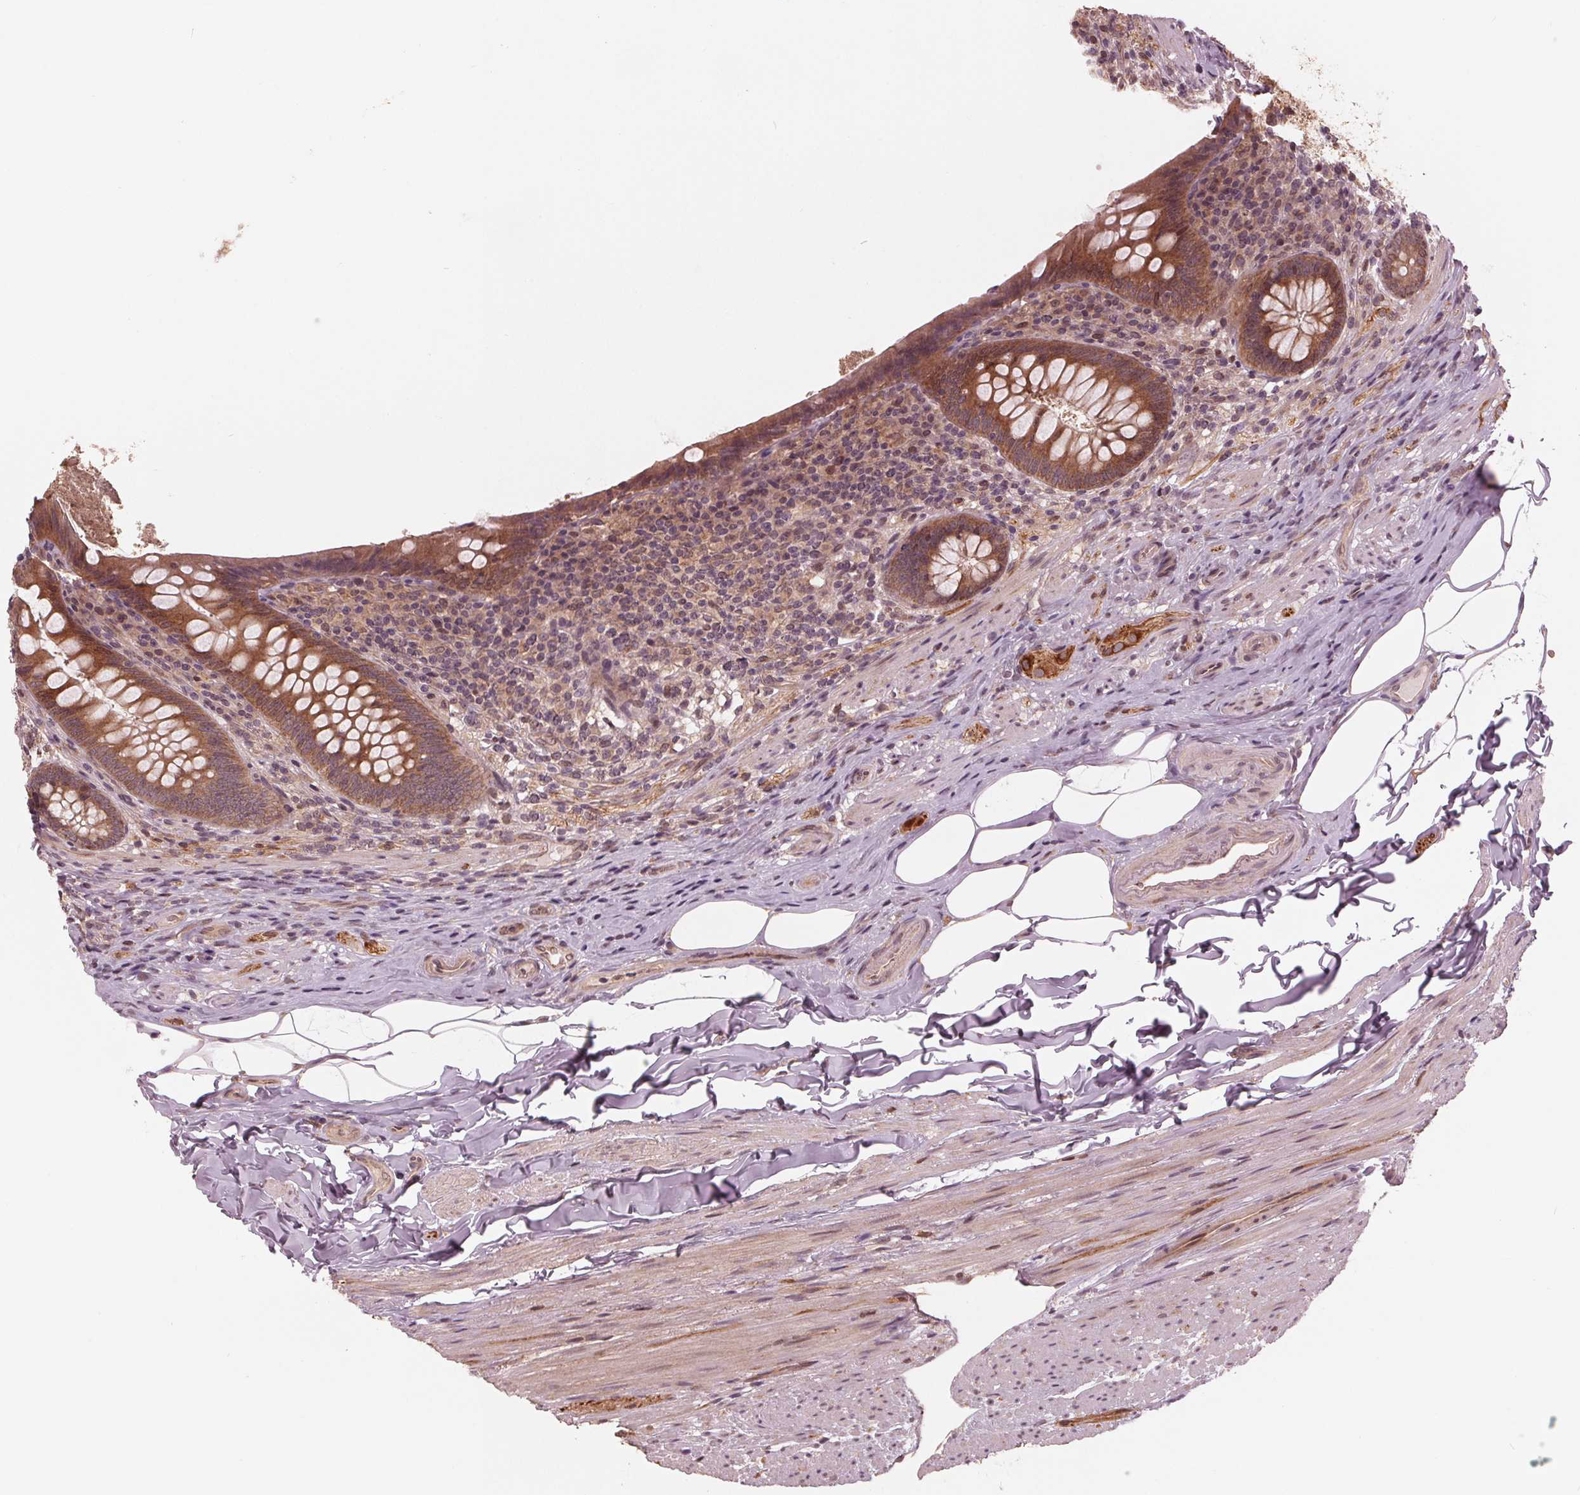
{"staining": {"intensity": "moderate", "quantity": "25%-75%", "location": "cytoplasmic/membranous,nuclear"}, "tissue": "appendix", "cell_type": "Glandular cells", "image_type": "normal", "snomed": [{"axis": "morphology", "description": "Normal tissue, NOS"}, {"axis": "topography", "description": "Appendix"}], "caption": "The image demonstrates staining of unremarkable appendix, revealing moderate cytoplasmic/membranous,nuclear protein expression (brown color) within glandular cells.", "gene": "ZNF471", "patient": {"sex": "male", "age": 47}}